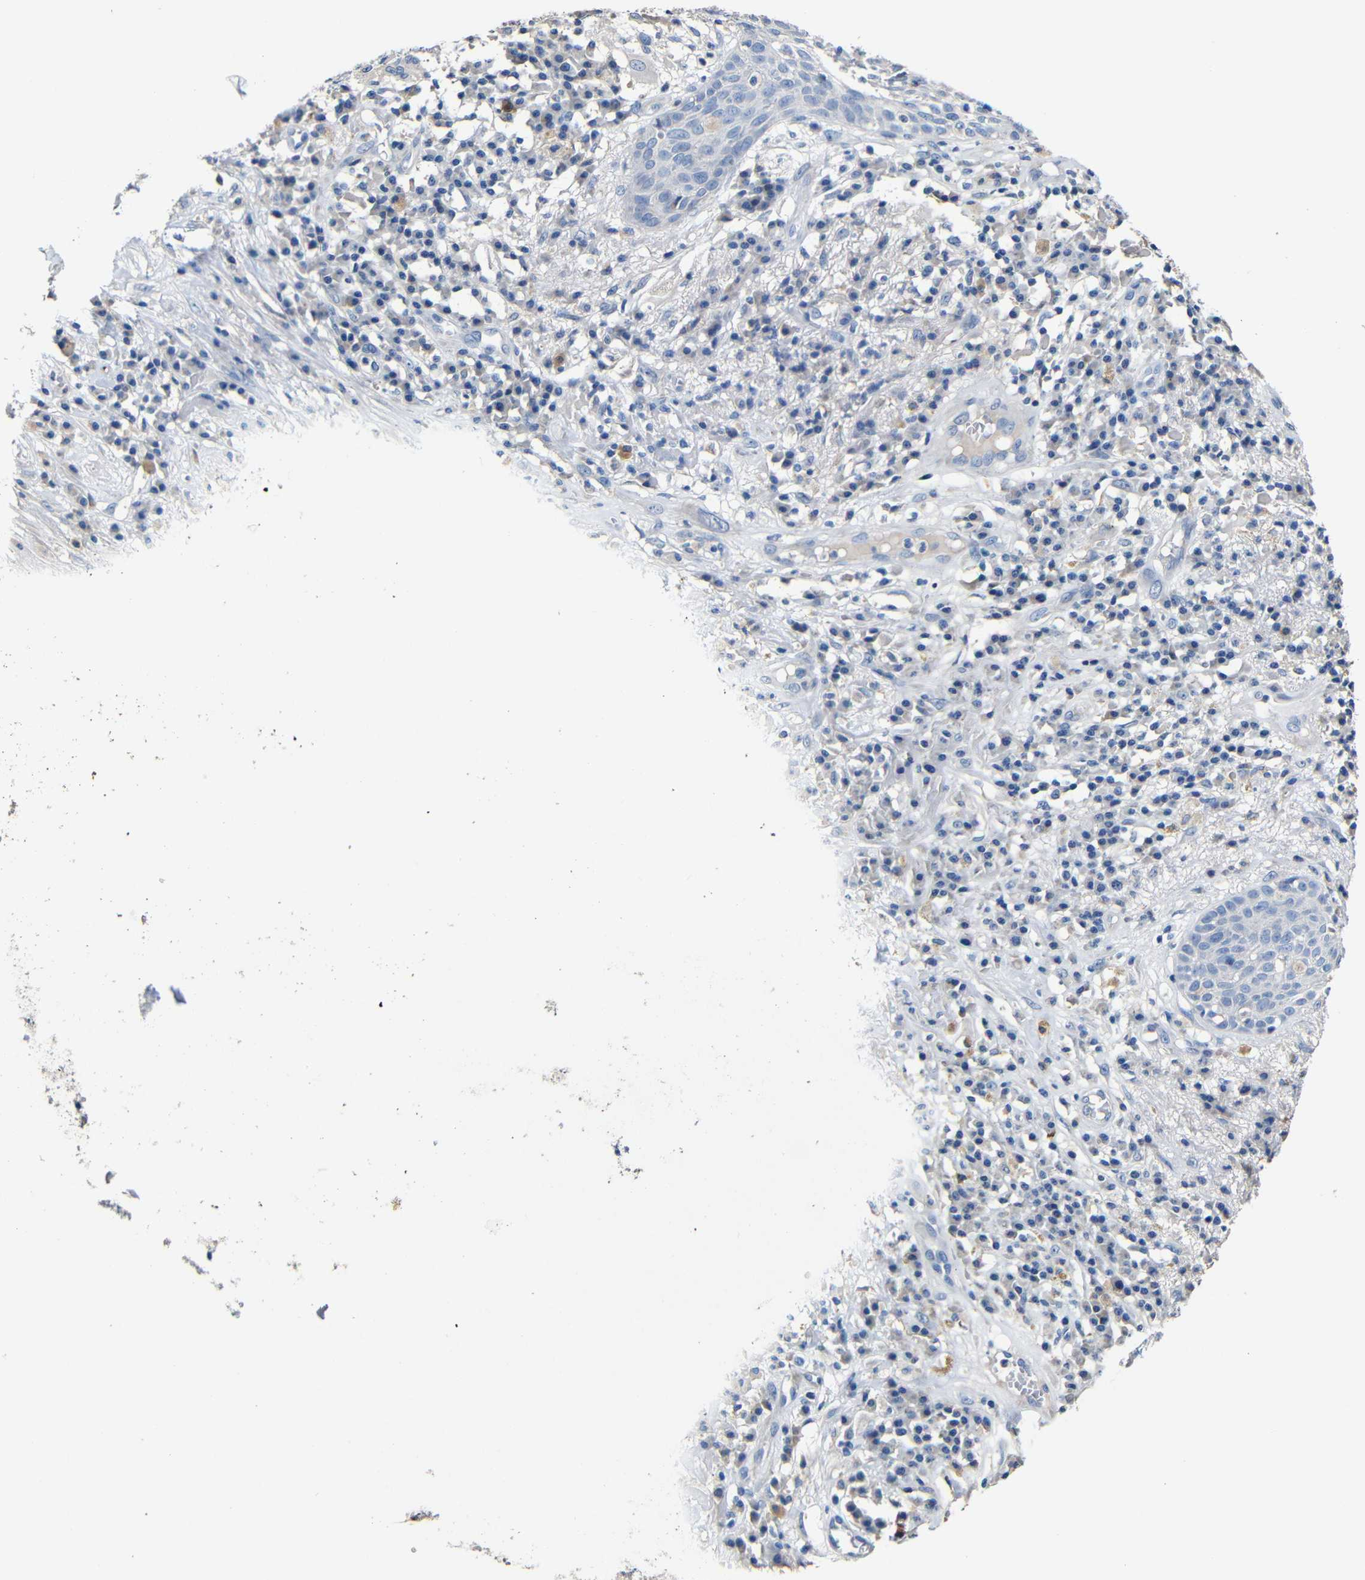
{"staining": {"intensity": "weak", "quantity": "<25%", "location": "cytoplasmic/membranous"}, "tissue": "skin cancer", "cell_type": "Tumor cells", "image_type": "cancer", "snomed": [{"axis": "morphology", "description": "Squamous cell carcinoma, NOS"}, {"axis": "topography", "description": "Skin"}], "caption": "Tumor cells show no significant positivity in skin cancer.", "gene": "ACKR2", "patient": {"sex": "male", "age": 65}}